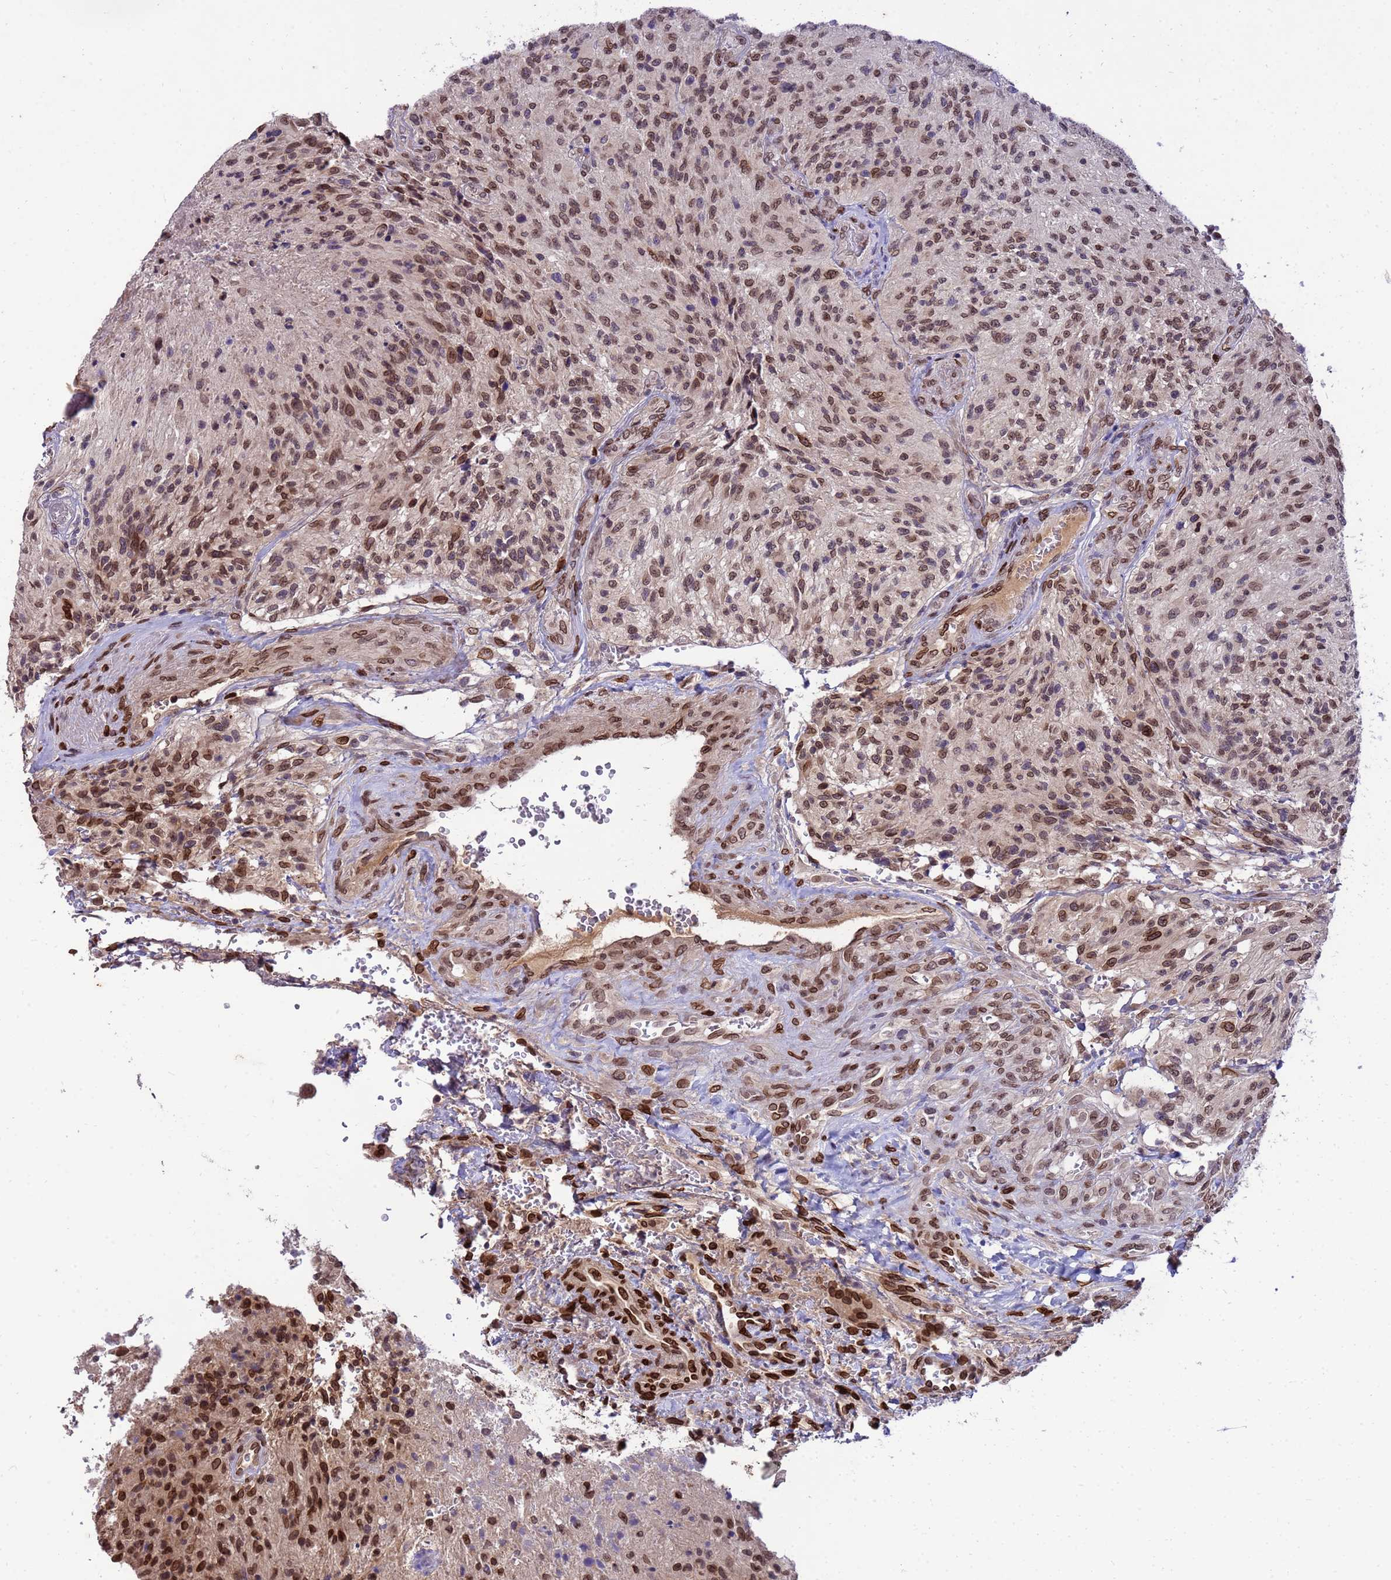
{"staining": {"intensity": "moderate", "quantity": ">75%", "location": "nuclear"}, "tissue": "glioma", "cell_type": "Tumor cells", "image_type": "cancer", "snomed": [{"axis": "morphology", "description": "Normal tissue, NOS"}, {"axis": "morphology", "description": "Glioma, malignant, High grade"}, {"axis": "topography", "description": "Cerebral cortex"}], "caption": "Glioma stained with IHC shows moderate nuclear positivity in about >75% of tumor cells.", "gene": "GPR135", "patient": {"sex": "male", "age": 56}}